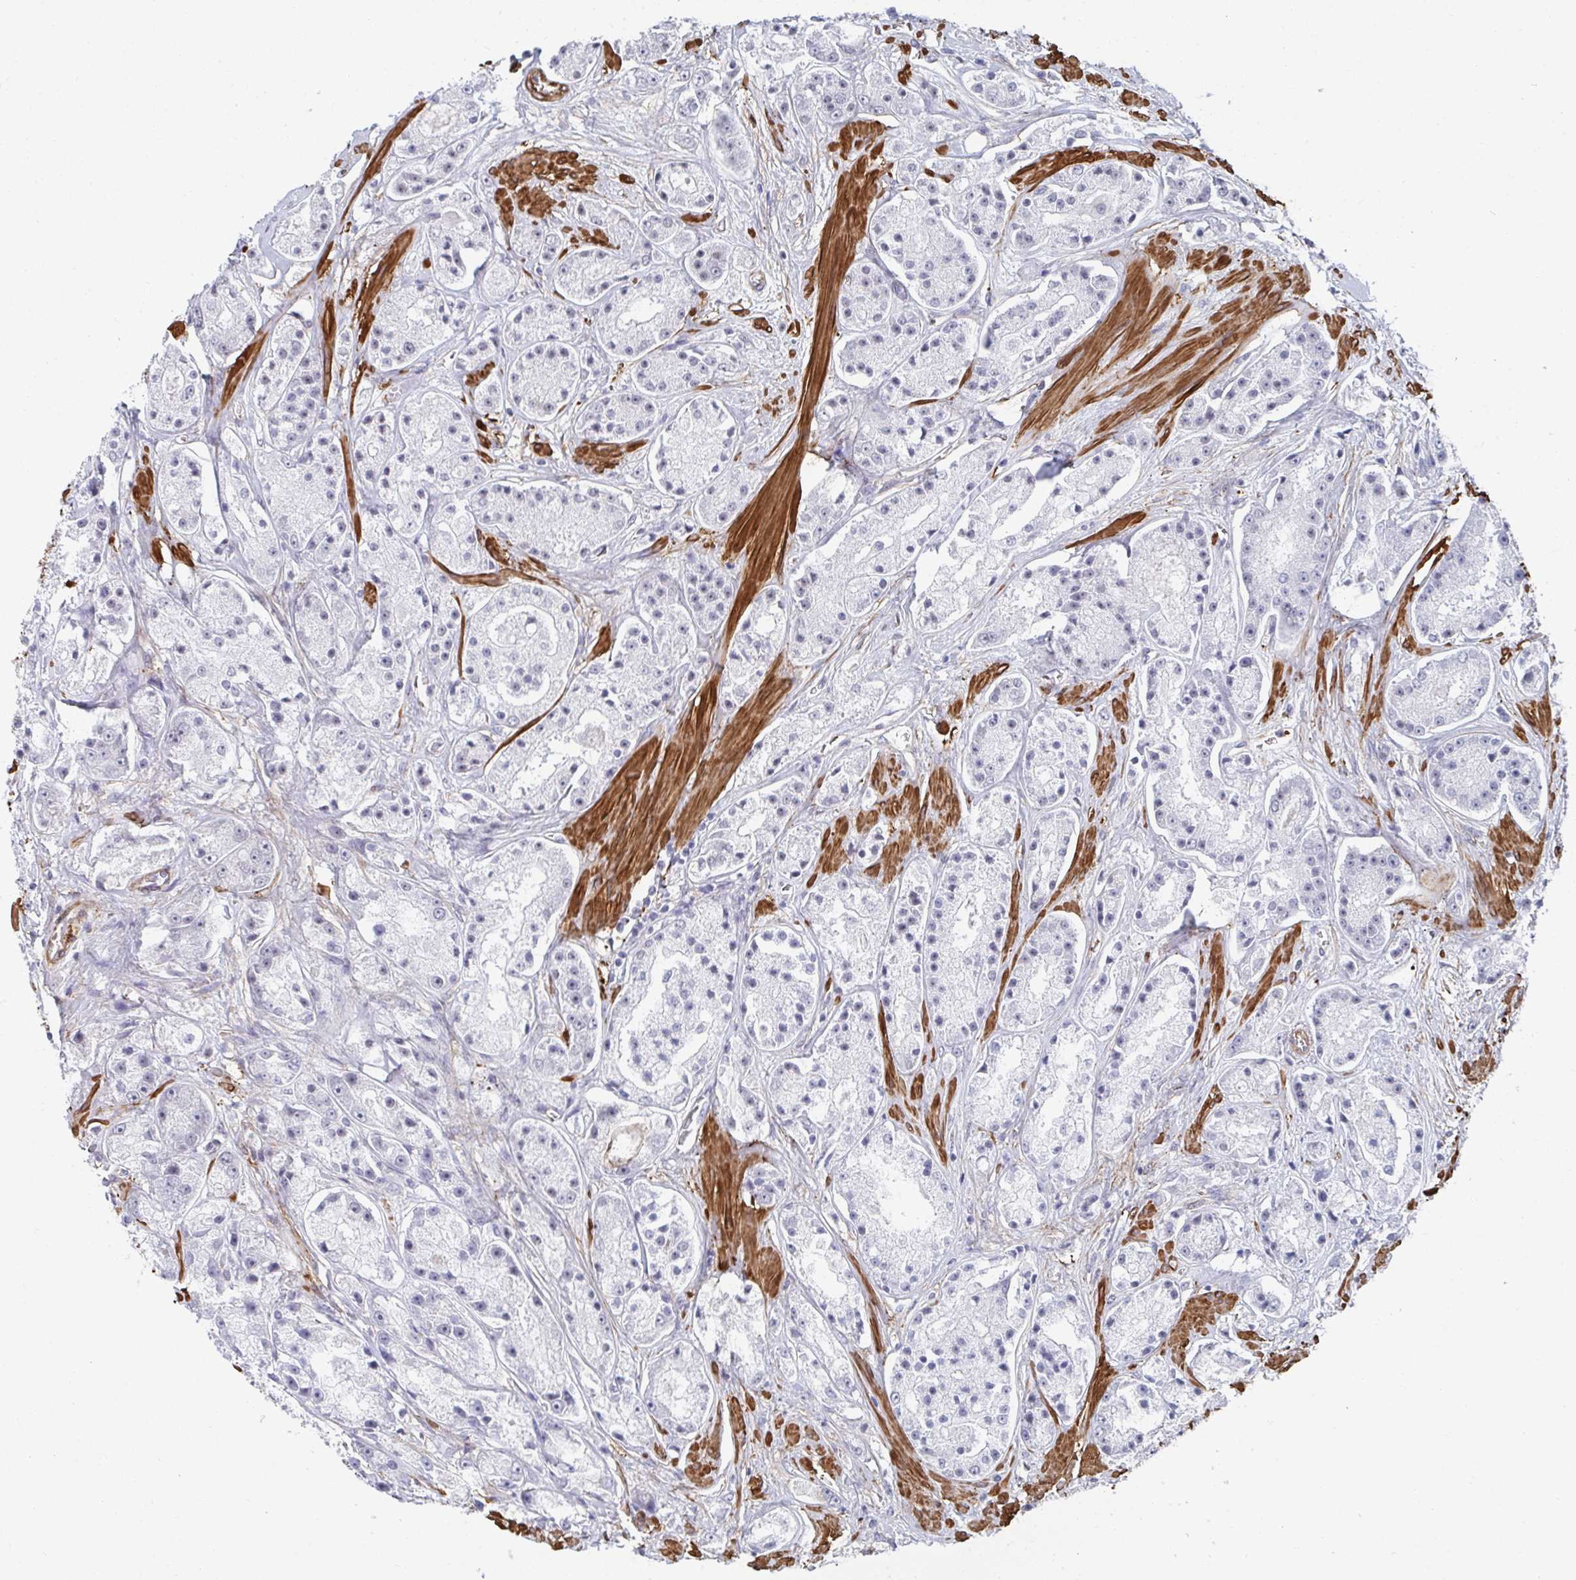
{"staining": {"intensity": "negative", "quantity": "none", "location": "none"}, "tissue": "prostate cancer", "cell_type": "Tumor cells", "image_type": "cancer", "snomed": [{"axis": "morphology", "description": "Adenocarcinoma, High grade"}, {"axis": "topography", "description": "Prostate"}], "caption": "Tumor cells are negative for protein expression in human prostate cancer.", "gene": "NEURL4", "patient": {"sex": "male", "age": 67}}